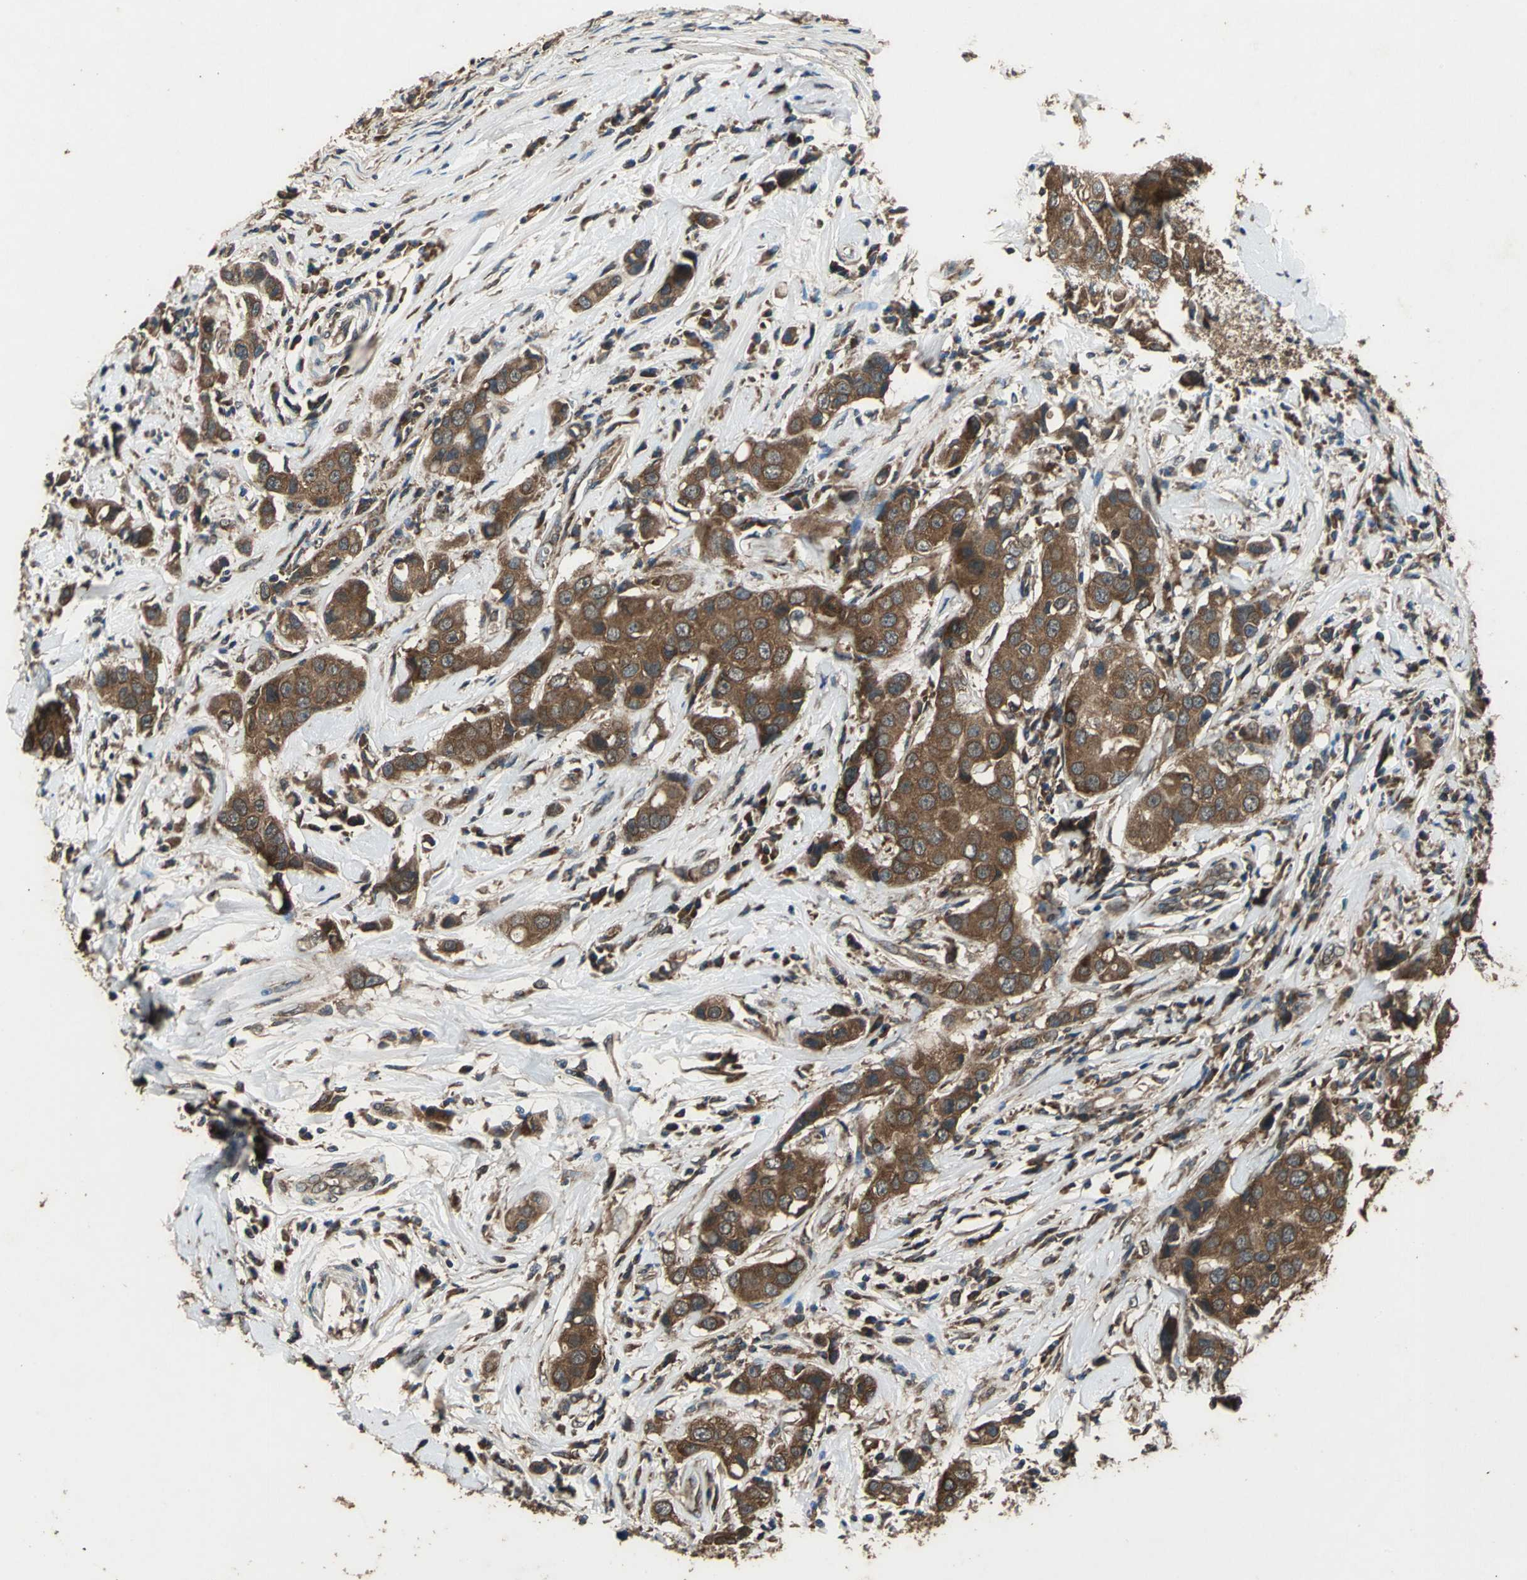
{"staining": {"intensity": "strong", "quantity": ">75%", "location": "cytoplasmic/membranous"}, "tissue": "breast cancer", "cell_type": "Tumor cells", "image_type": "cancer", "snomed": [{"axis": "morphology", "description": "Duct carcinoma"}, {"axis": "topography", "description": "Breast"}], "caption": "Breast intraductal carcinoma was stained to show a protein in brown. There is high levels of strong cytoplasmic/membranous staining in about >75% of tumor cells.", "gene": "ZNF608", "patient": {"sex": "female", "age": 27}}